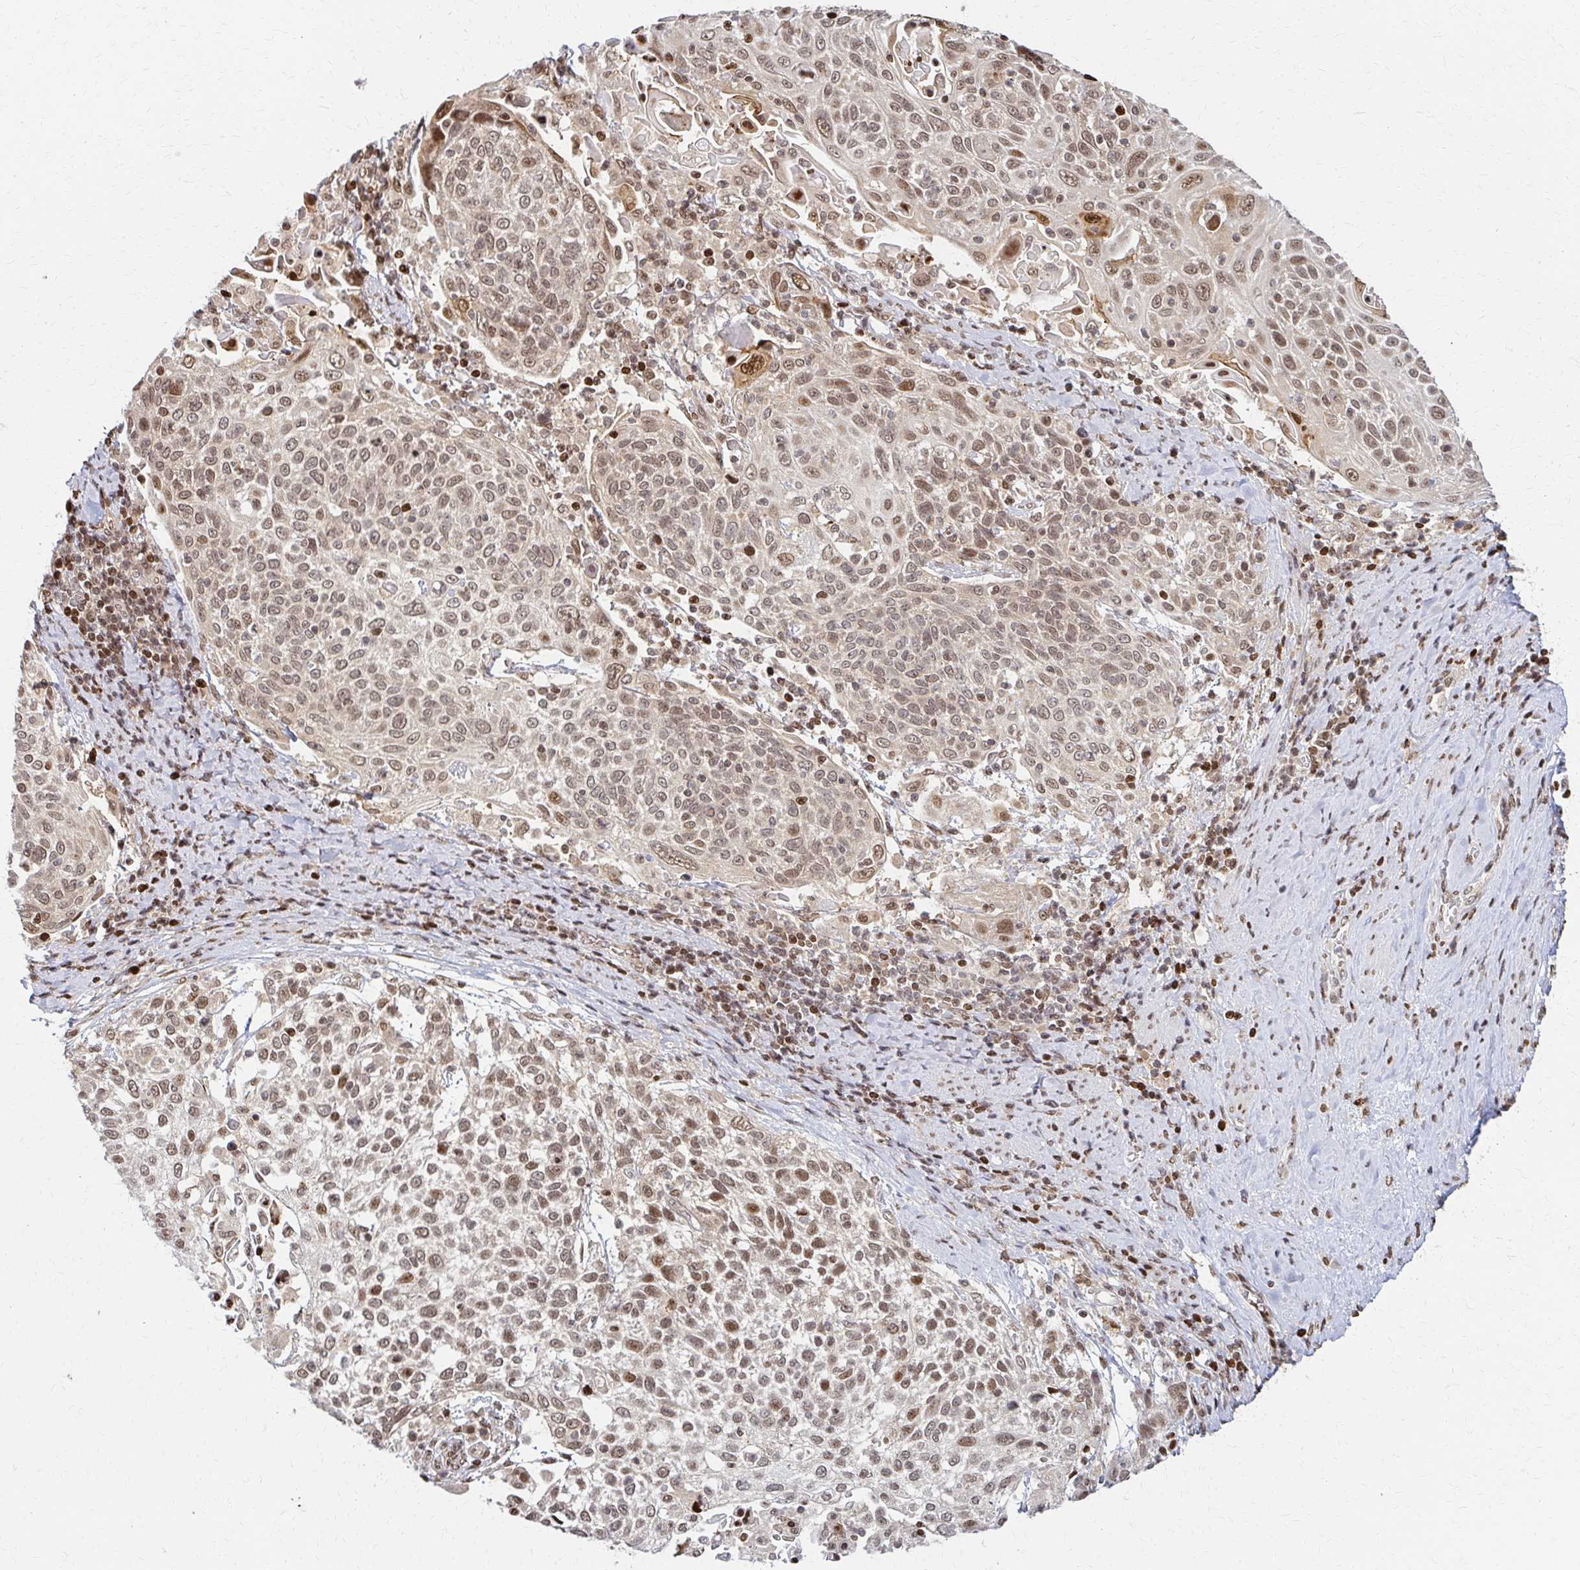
{"staining": {"intensity": "weak", "quantity": ">75%", "location": "cytoplasmic/membranous,nuclear"}, "tissue": "cervical cancer", "cell_type": "Tumor cells", "image_type": "cancer", "snomed": [{"axis": "morphology", "description": "Squamous cell carcinoma, NOS"}, {"axis": "topography", "description": "Cervix"}], "caption": "Immunohistochemistry (DAB (3,3'-diaminobenzidine)) staining of human cervical squamous cell carcinoma demonstrates weak cytoplasmic/membranous and nuclear protein positivity in approximately >75% of tumor cells.", "gene": "PSMD7", "patient": {"sex": "female", "age": 61}}